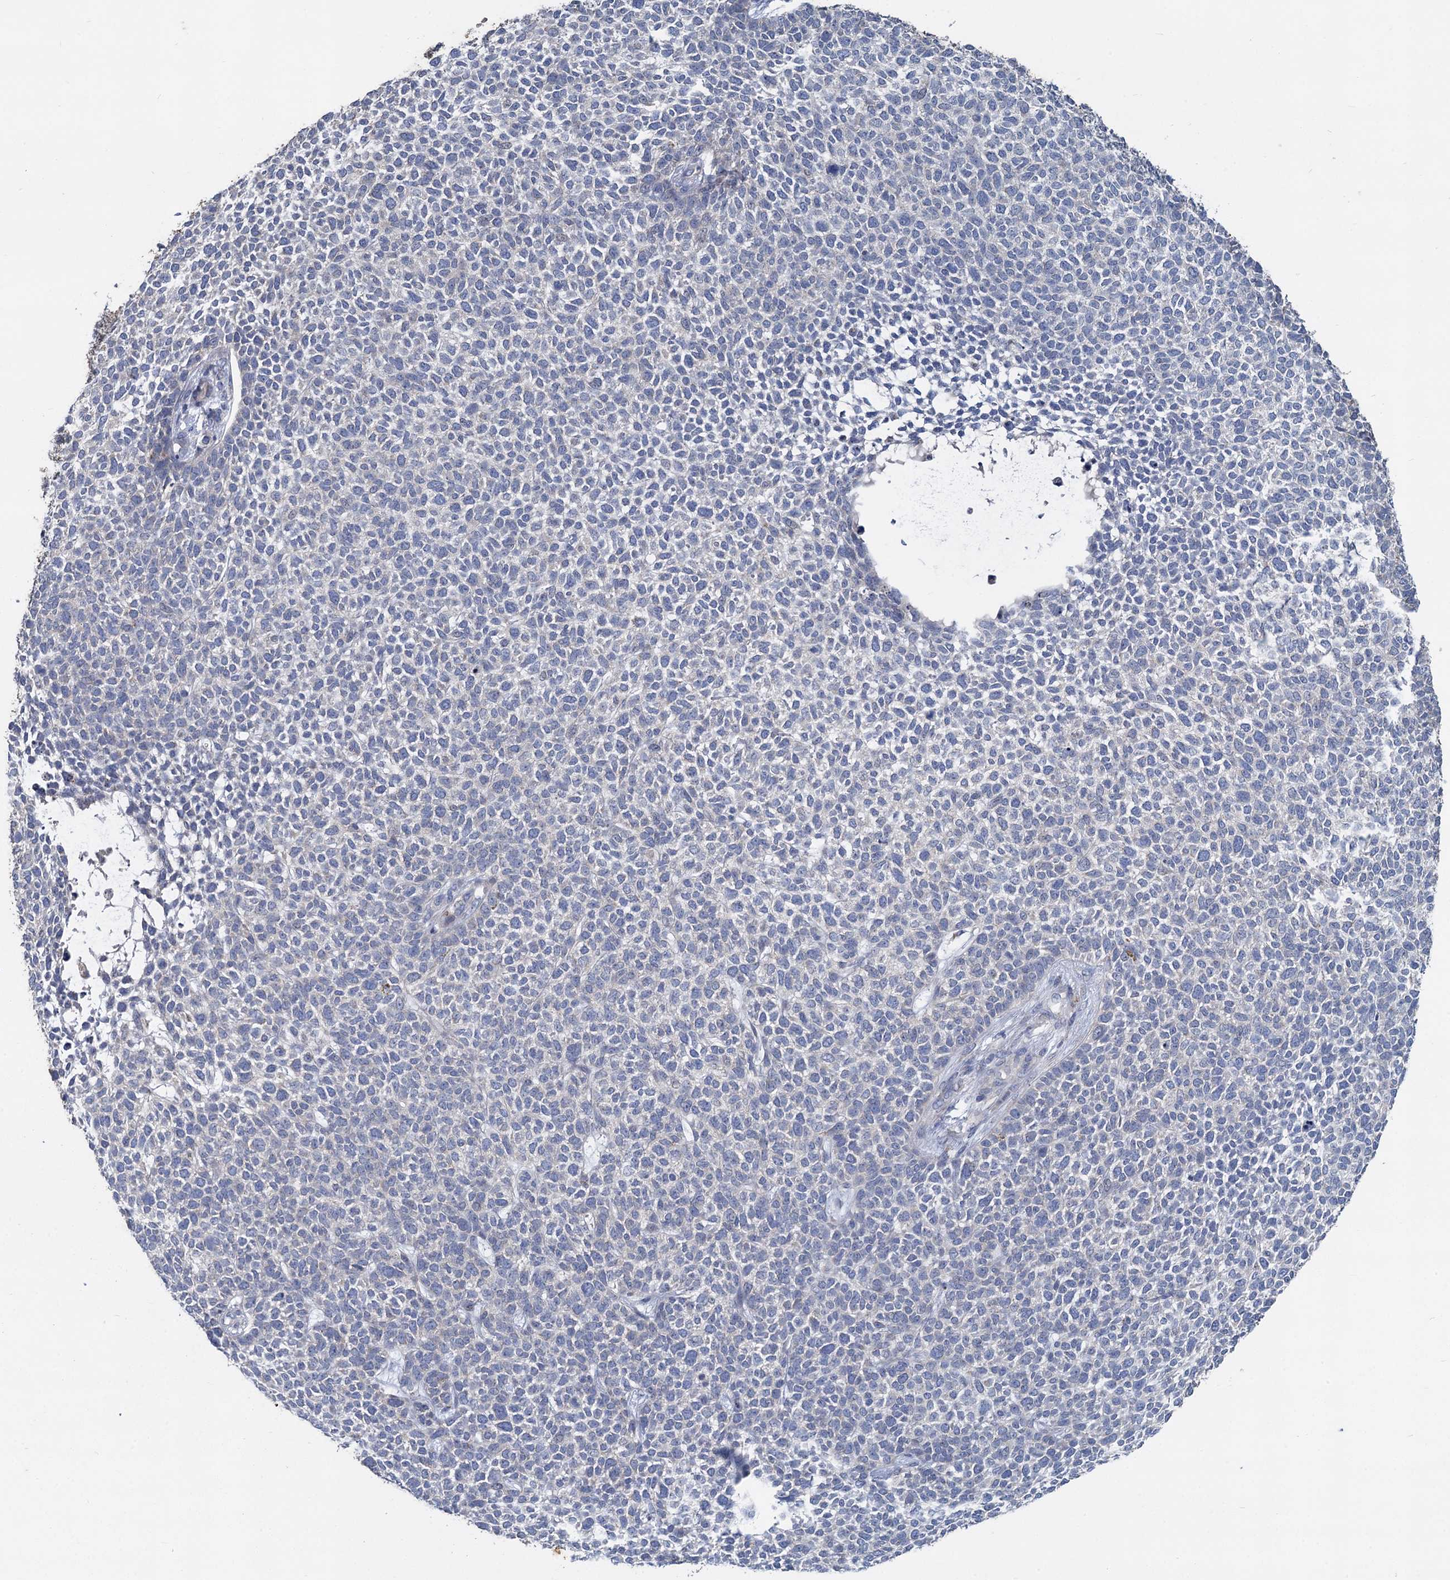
{"staining": {"intensity": "negative", "quantity": "none", "location": "none"}, "tissue": "skin cancer", "cell_type": "Tumor cells", "image_type": "cancer", "snomed": [{"axis": "morphology", "description": "Basal cell carcinoma"}, {"axis": "topography", "description": "Skin"}], "caption": "Tumor cells show no significant positivity in basal cell carcinoma (skin).", "gene": "TCTN2", "patient": {"sex": "female", "age": 84}}